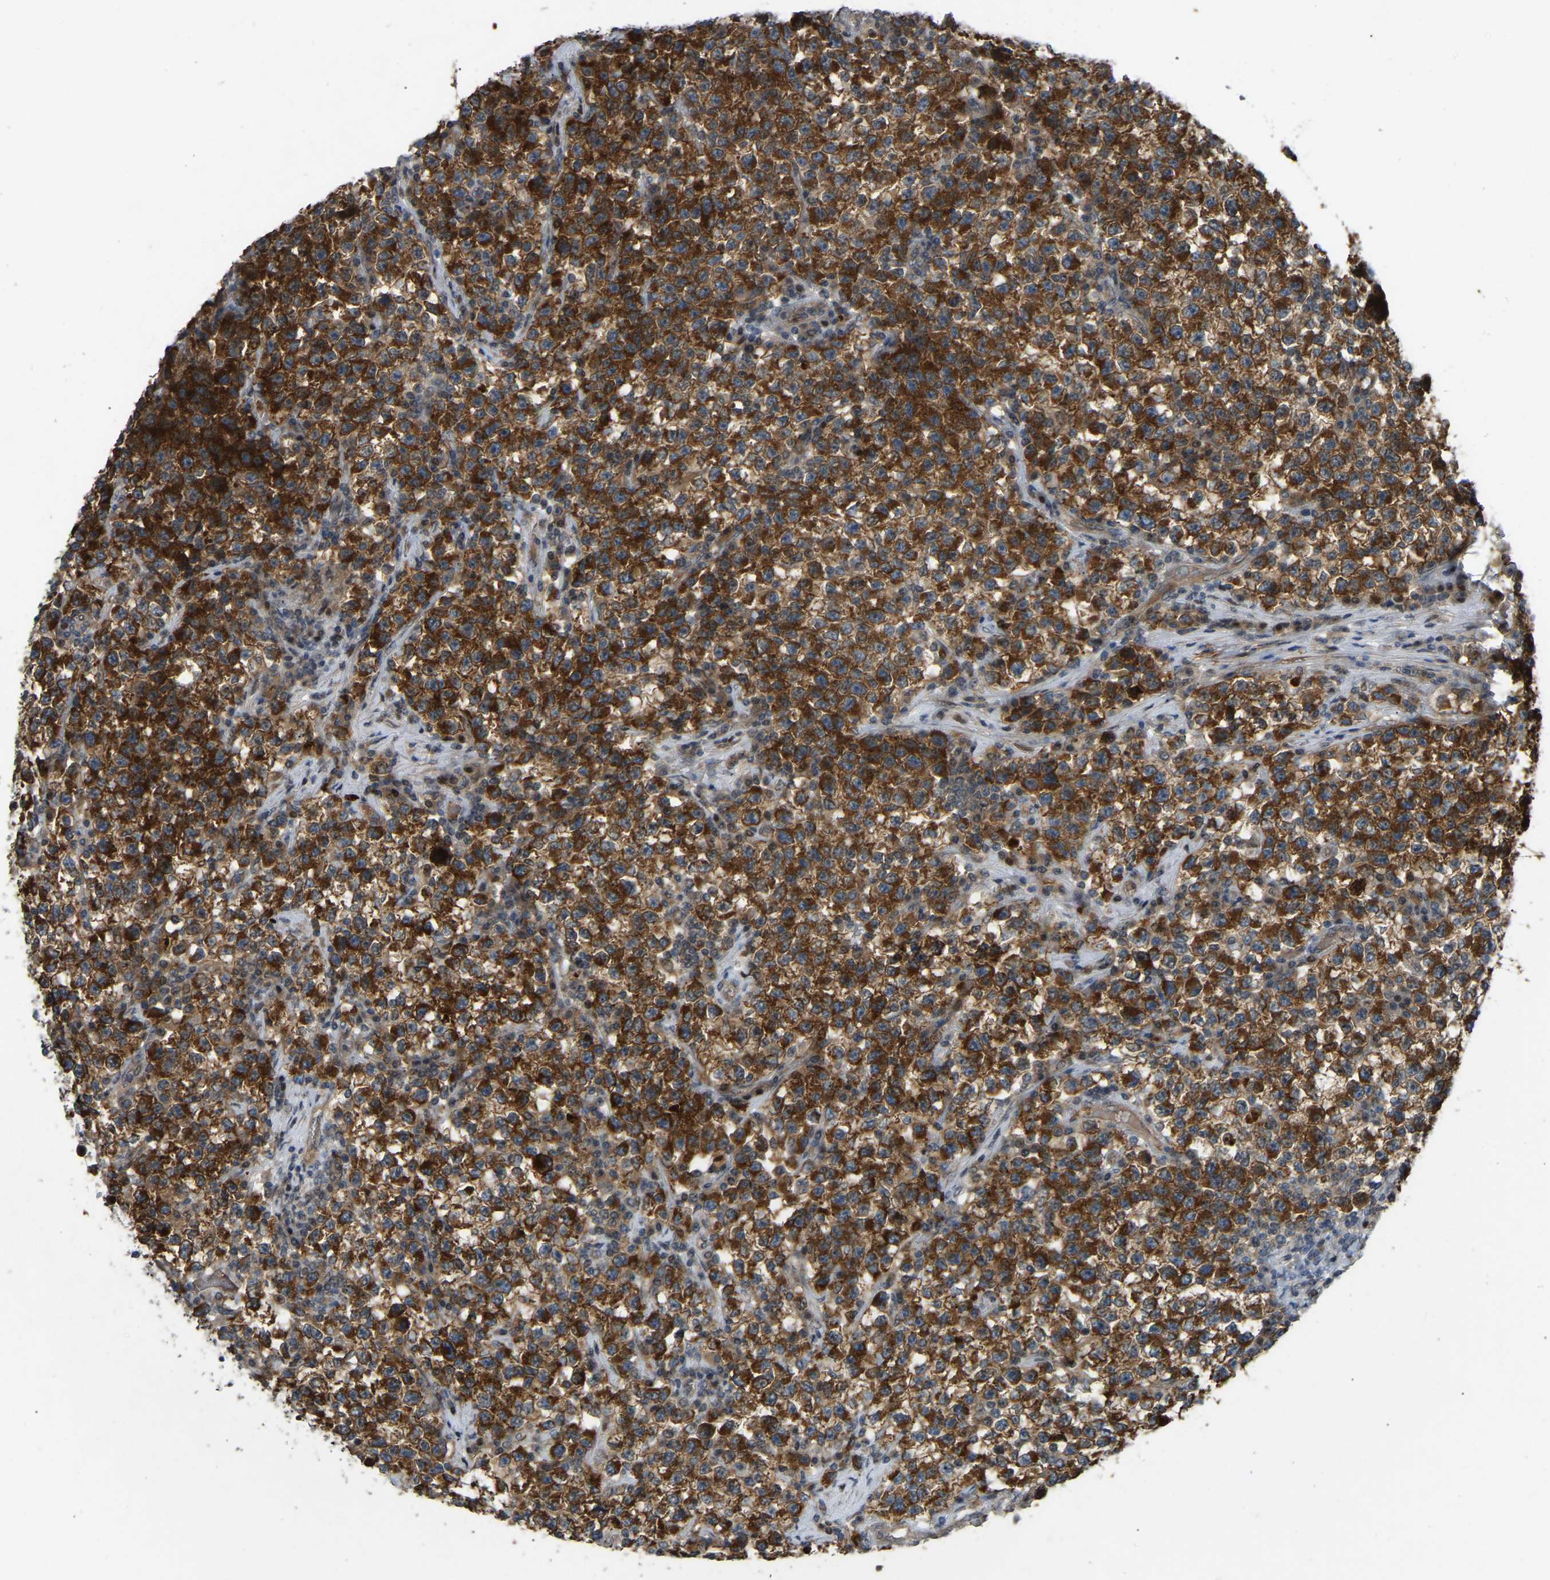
{"staining": {"intensity": "strong", "quantity": ">75%", "location": "cytoplasmic/membranous"}, "tissue": "testis cancer", "cell_type": "Tumor cells", "image_type": "cancer", "snomed": [{"axis": "morphology", "description": "Seminoma, NOS"}, {"axis": "topography", "description": "Testis"}], "caption": "A brown stain shows strong cytoplasmic/membranous positivity of a protein in testis cancer tumor cells. The staining is performed using DAB (3,3'-diaminobenzidine) brown chromogen to label protein expression. The nuclei are counter-stained blue using hematoxylin.", "gene": "C21orf91", "patient": {"sex": "male", "age": 22}}